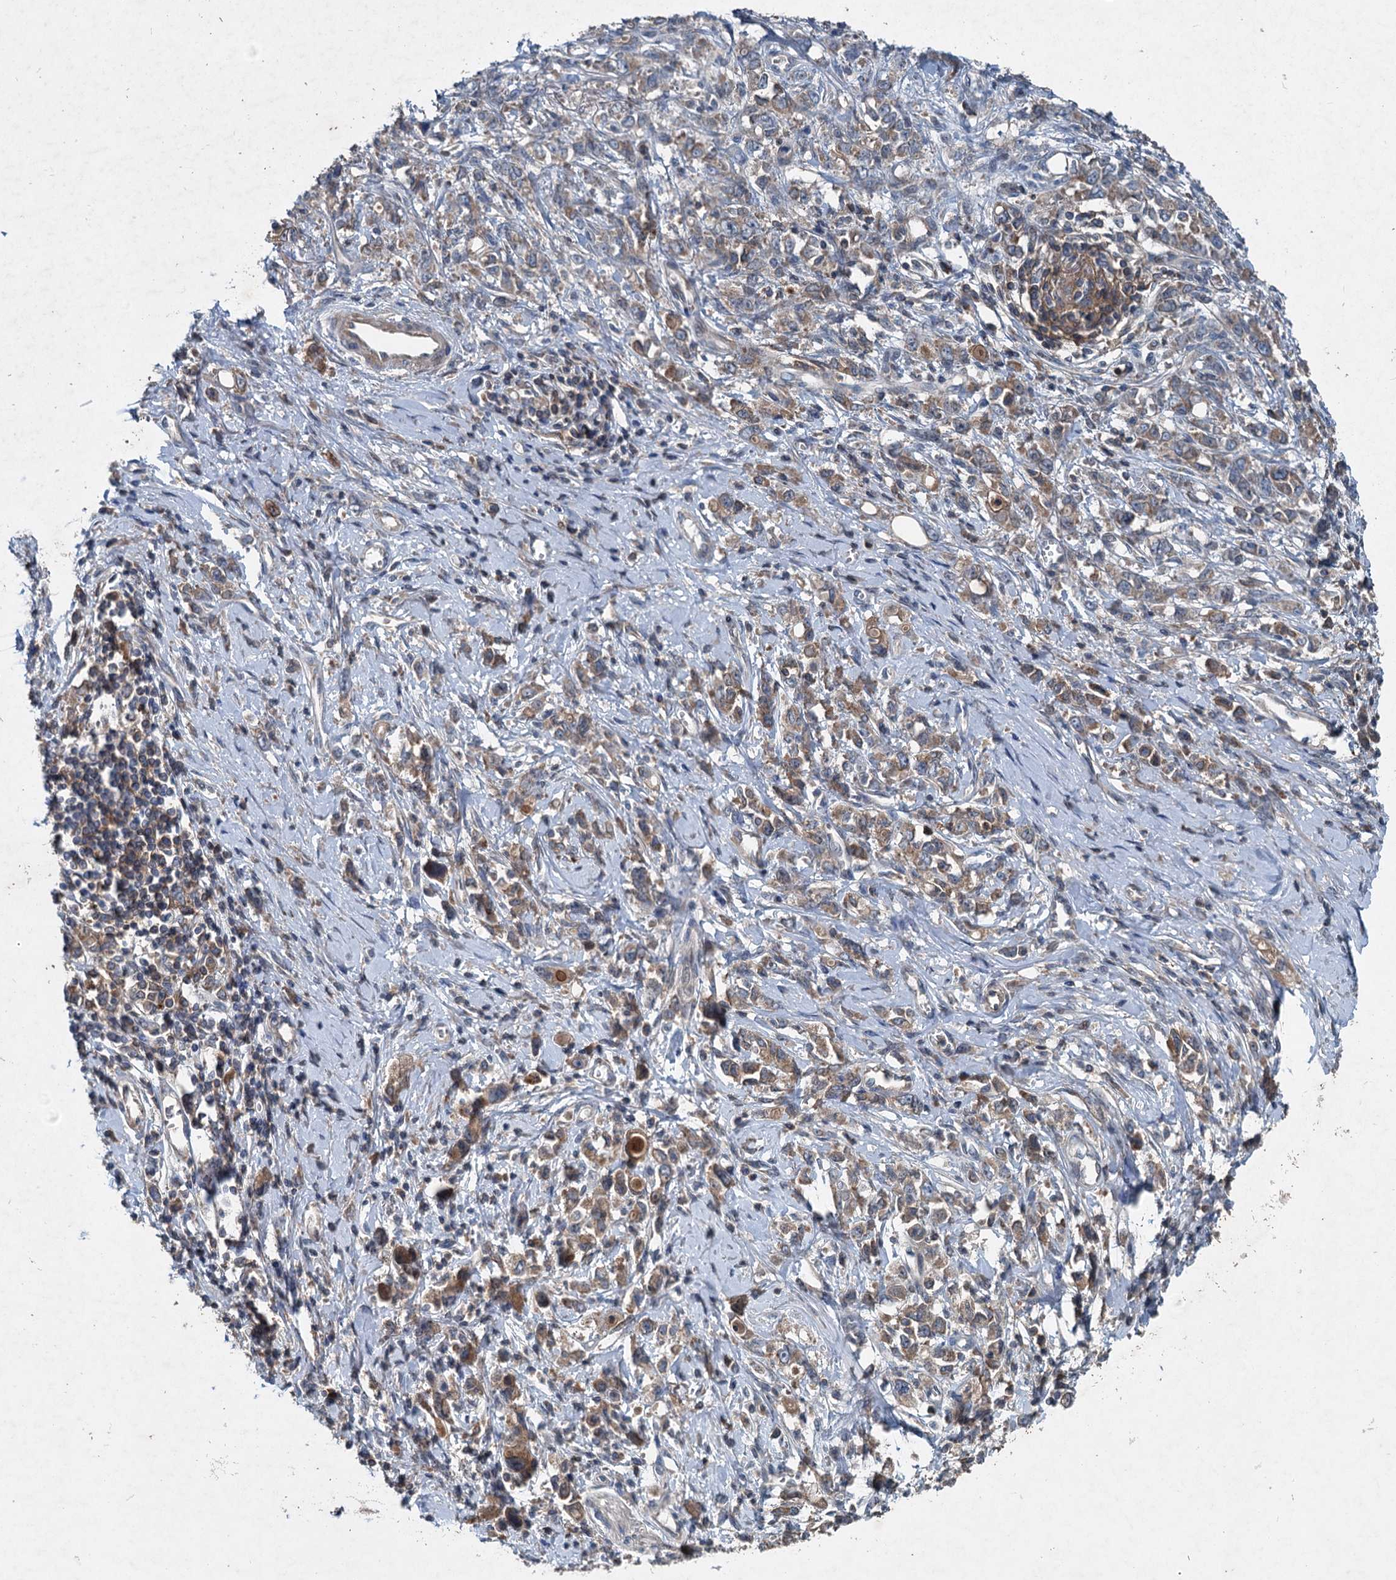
{"staining": {"intensity": "moderate", "quantity": ">75%", "location": "cytoplasmic/membranous"}, "tissue": "stomach cancer", "cell_type": "Tumor cells", "image_type": "cancer", "snomed": [{"axis": "morphology", "description": "Adenocarcinoma, NOS"}, {"axis": "topography", "description": "Stomach"}], "caption": "Adenocarcinoma (stomach) tissue displays moderate cytoplasmic/membranous expression in approximately >75% of tumor cells", "gene": "TAPBPL", "patient": {"sex": "female", "age": 76}}